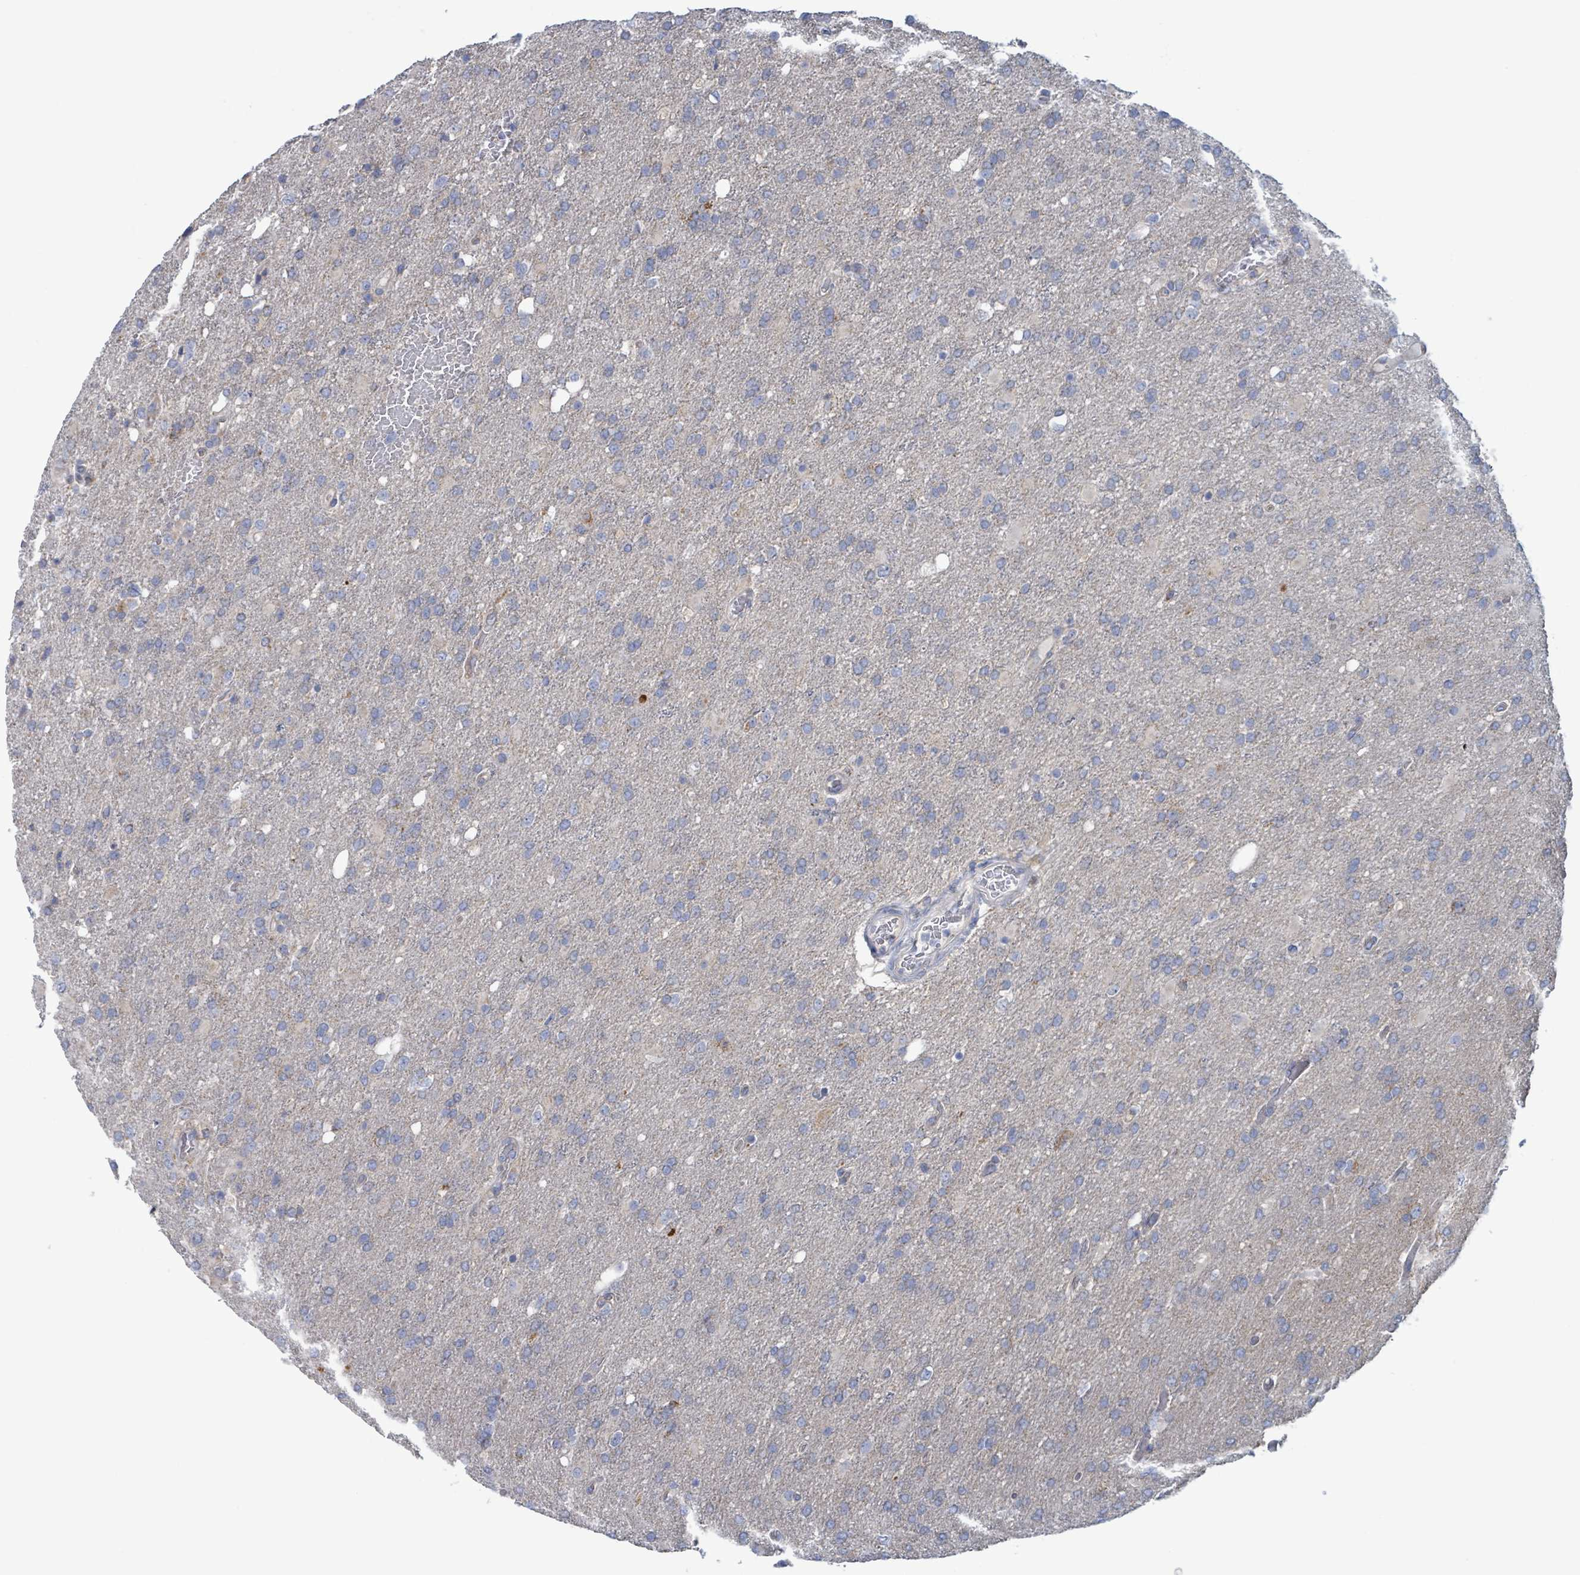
{"staining": {"intensity": "negative", "quantity": "none", "location": "none"}, "tissue": "glioma", "cell_type": "Tumor cells", "image_type": "cancer", "snomed": [{"axis": "morphology", "description": "Glioma, malignant, High grade"}, {"axis": "topography", "description": "Brain"}], "caption": "Tumor cells are negative for protein expression in human glioma.", "gene": "AKR1C4", "patient": {"sex": "female", "age": 74}}